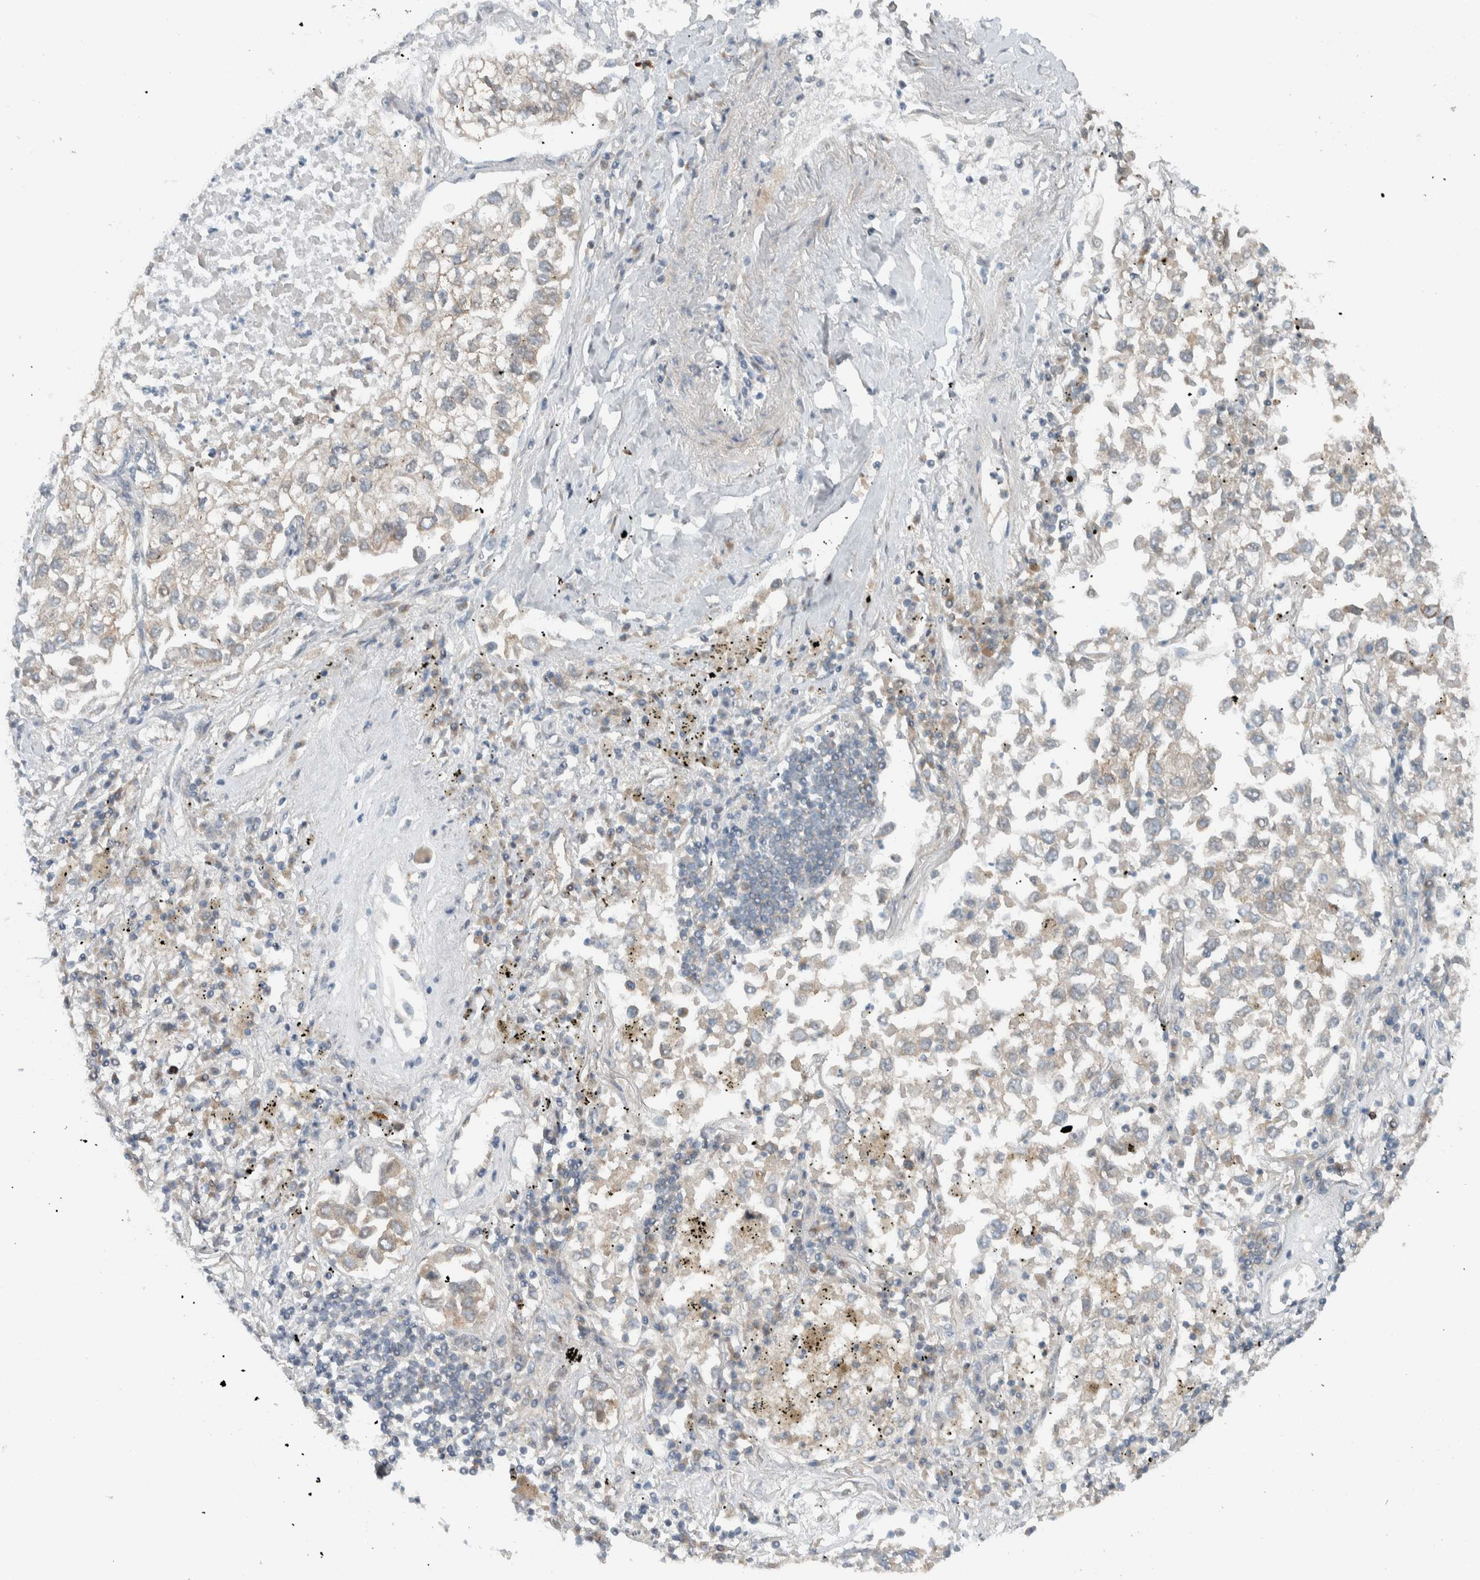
{"staining": {"intensity": "weak", "quantity": "25%-75%", "location": "cytoplasmic/membranous"}, "tissue": "lung cancer", "cell_type": "Tumor cells", "image_type": "cancer", "snomed": [{"axis": "morphology", "description": "Inflammation, NOS"}, {"axis": "morphology", "description": "Adenocarcinoma, NOS"}, {"axis": "topography", "description": "Lung"}], "caption": "A histopathology image of lung adenocarcinoma stained for a protein reveals weak cytoplasmic/membranous brown staining in tumor cells. (Stains: DAB (3,3'-diaminobenzidine) in brown, nuclei in blue, Microscopy: brightfield microscopy at high magnification).", "gene": "KLHL6", "patient": {"sex": "male", "age": 63}}